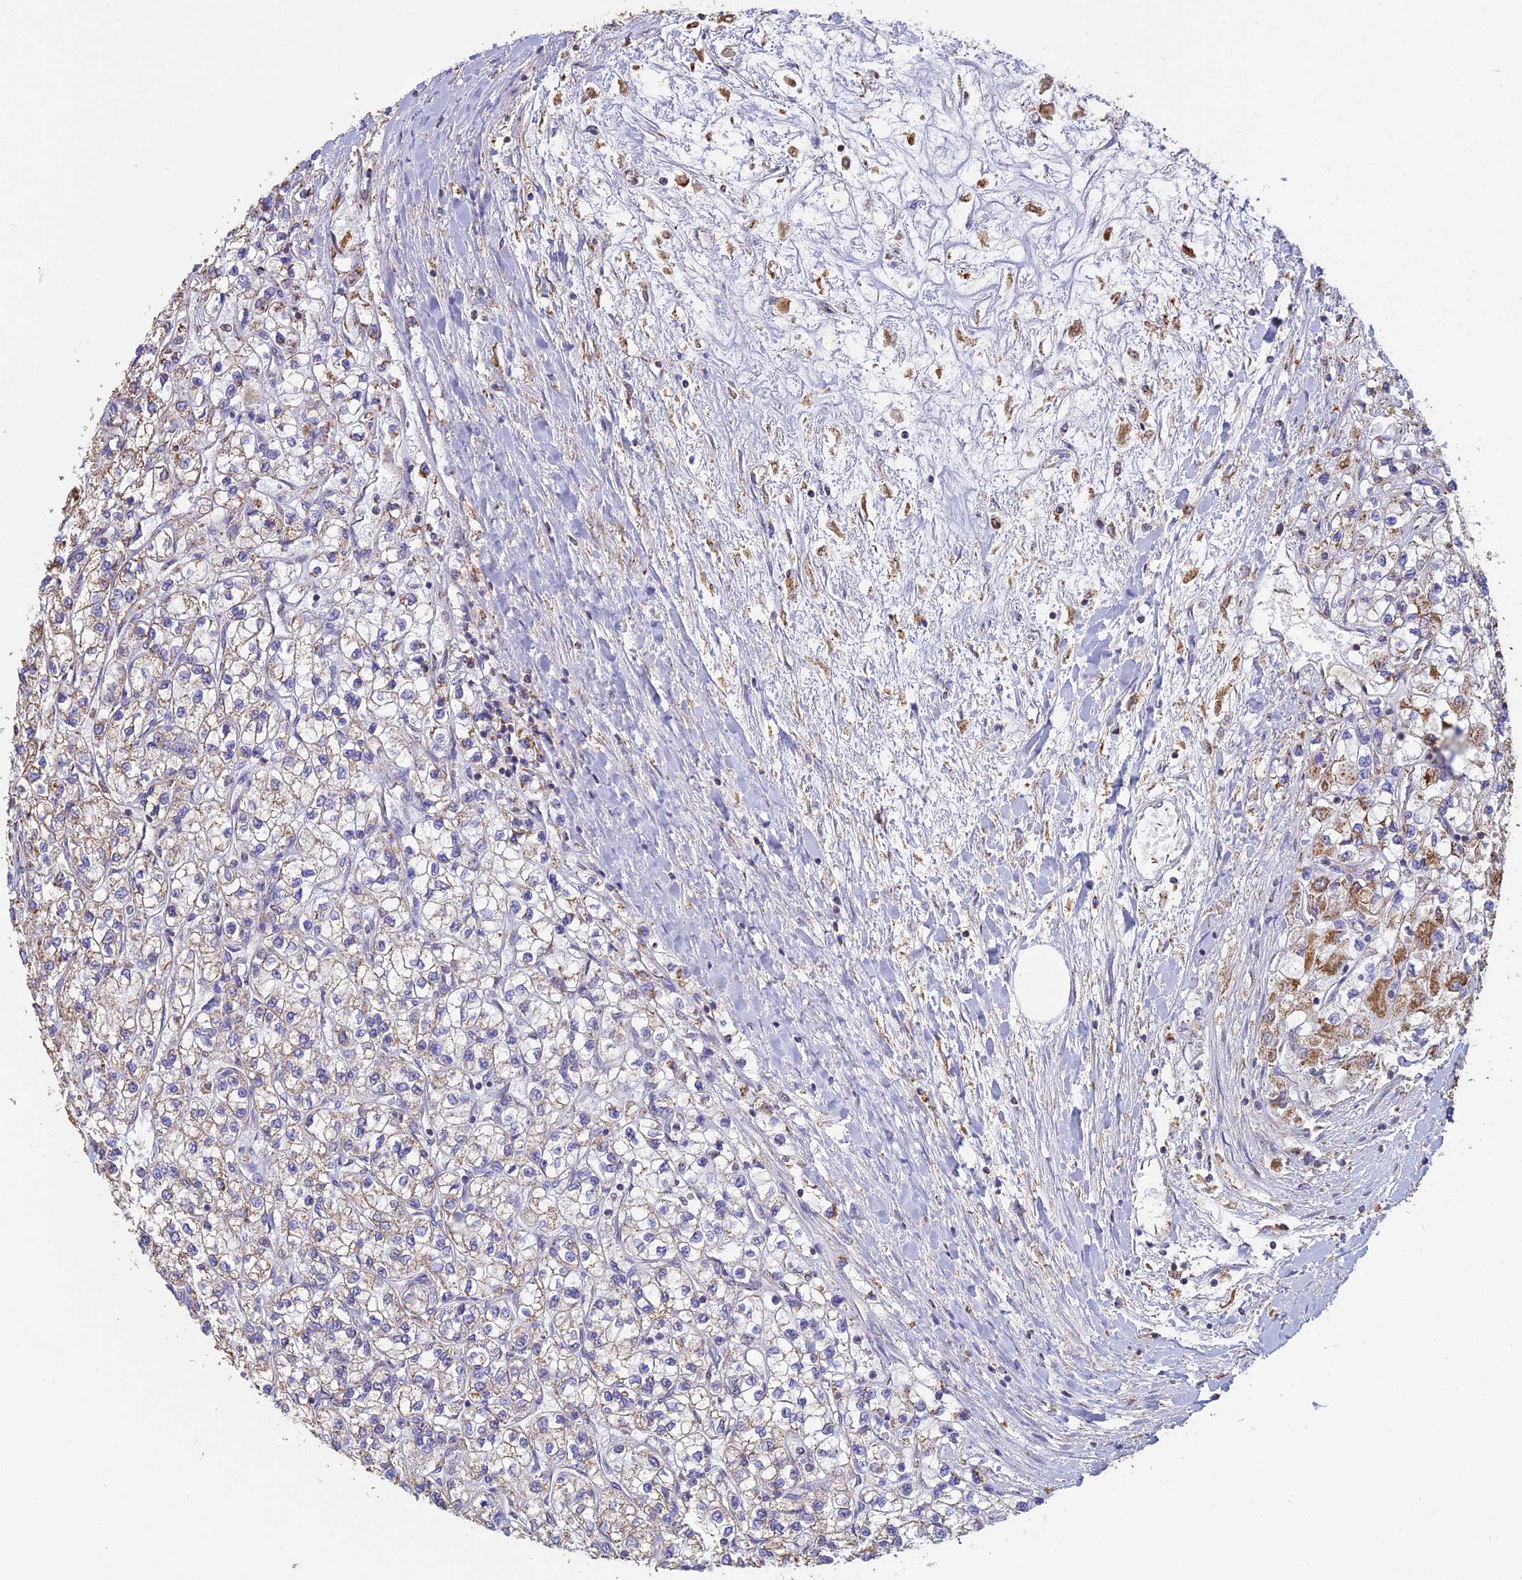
{"staining": {"intensity": "moderate", "quantity": "25%-75%", "location": "cytoplasmic/membranous"}, "tissue": "renal cancer", "cell_type": "Tumor cells", "image_type": "cancer", "snomed": [{"axis": "morphology", "description": "Adenocarcinoma, NOS"}, {"axis": "topography", "description": "Kidney"}], "caption": "There is medium levels of moderate cytoplasmic/membranous staining in tumor cells of adenocarcinoma (renal), as demonstrated by immunohistochemical staining (brown color).", "gene": "OR2W3", "patient": {"sex": "male", "age": 80}}